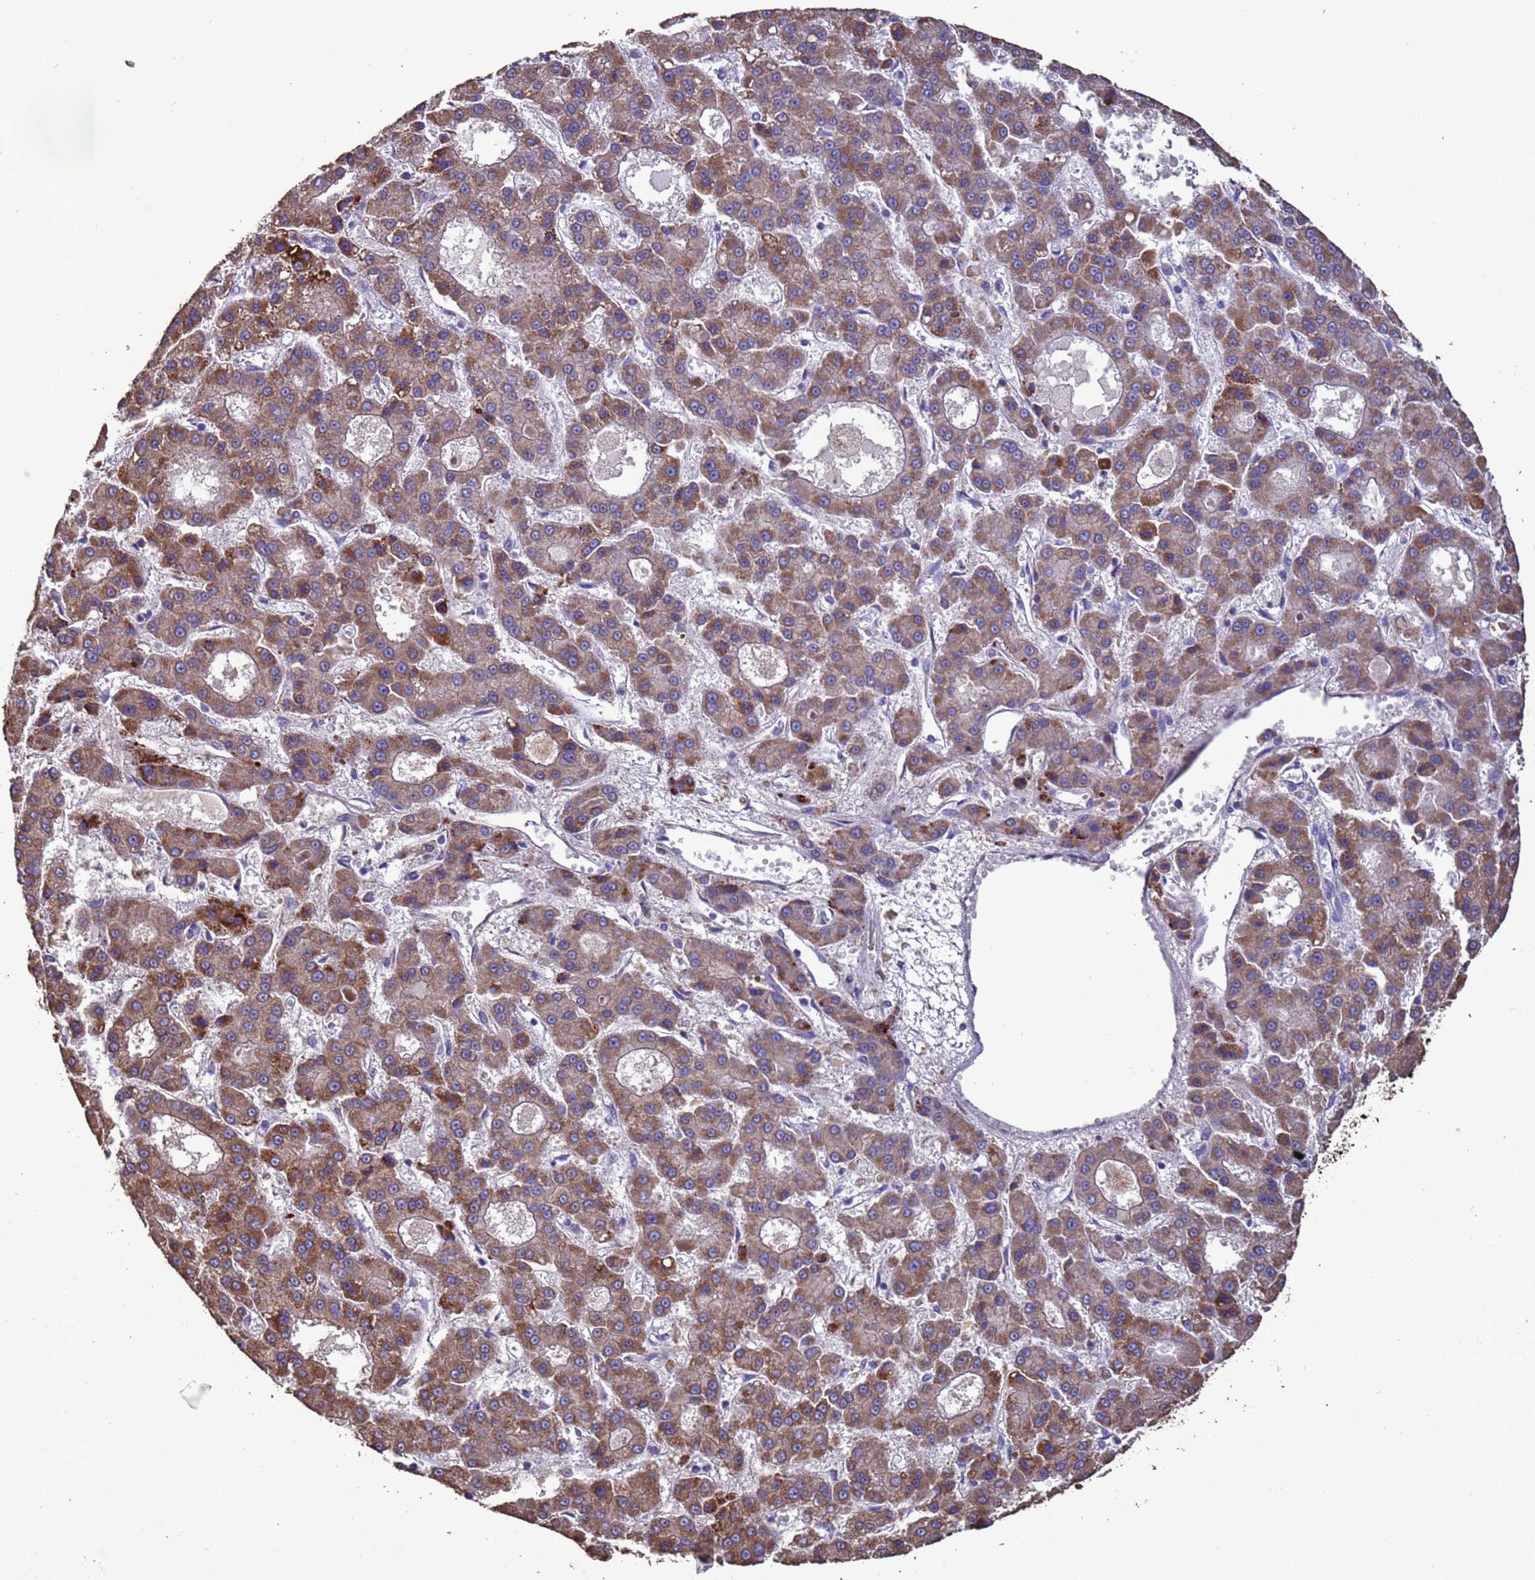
{"staining": {"intensity": "moderate", "quantity": ">75%", "location": "cytoplasmic/membranous"}, "tissue": "liver cancer", "cell_type": "Tumor cells", "image_type": "cancer", "snomed": [{"axis": "morphology", "description": "Carcinoma, Hepatocellular, NOS"}, {"axis": "topography", "description": "Liver"}], "caption": "Hepatocellular carcinoma (liver) stained with immunohistochemistry exhibits moderate cytoplasmic/membranous positivity in approximately >75% of tumor cells. The staining is performed using DAB (3,3'-diaminobenzidine) brown chromogen to label protein expression. The nuclei are counter-stained blue using hematoxylin.", "gene": "ZNFX1", "patient": {"sex": "male", "age": 70}}